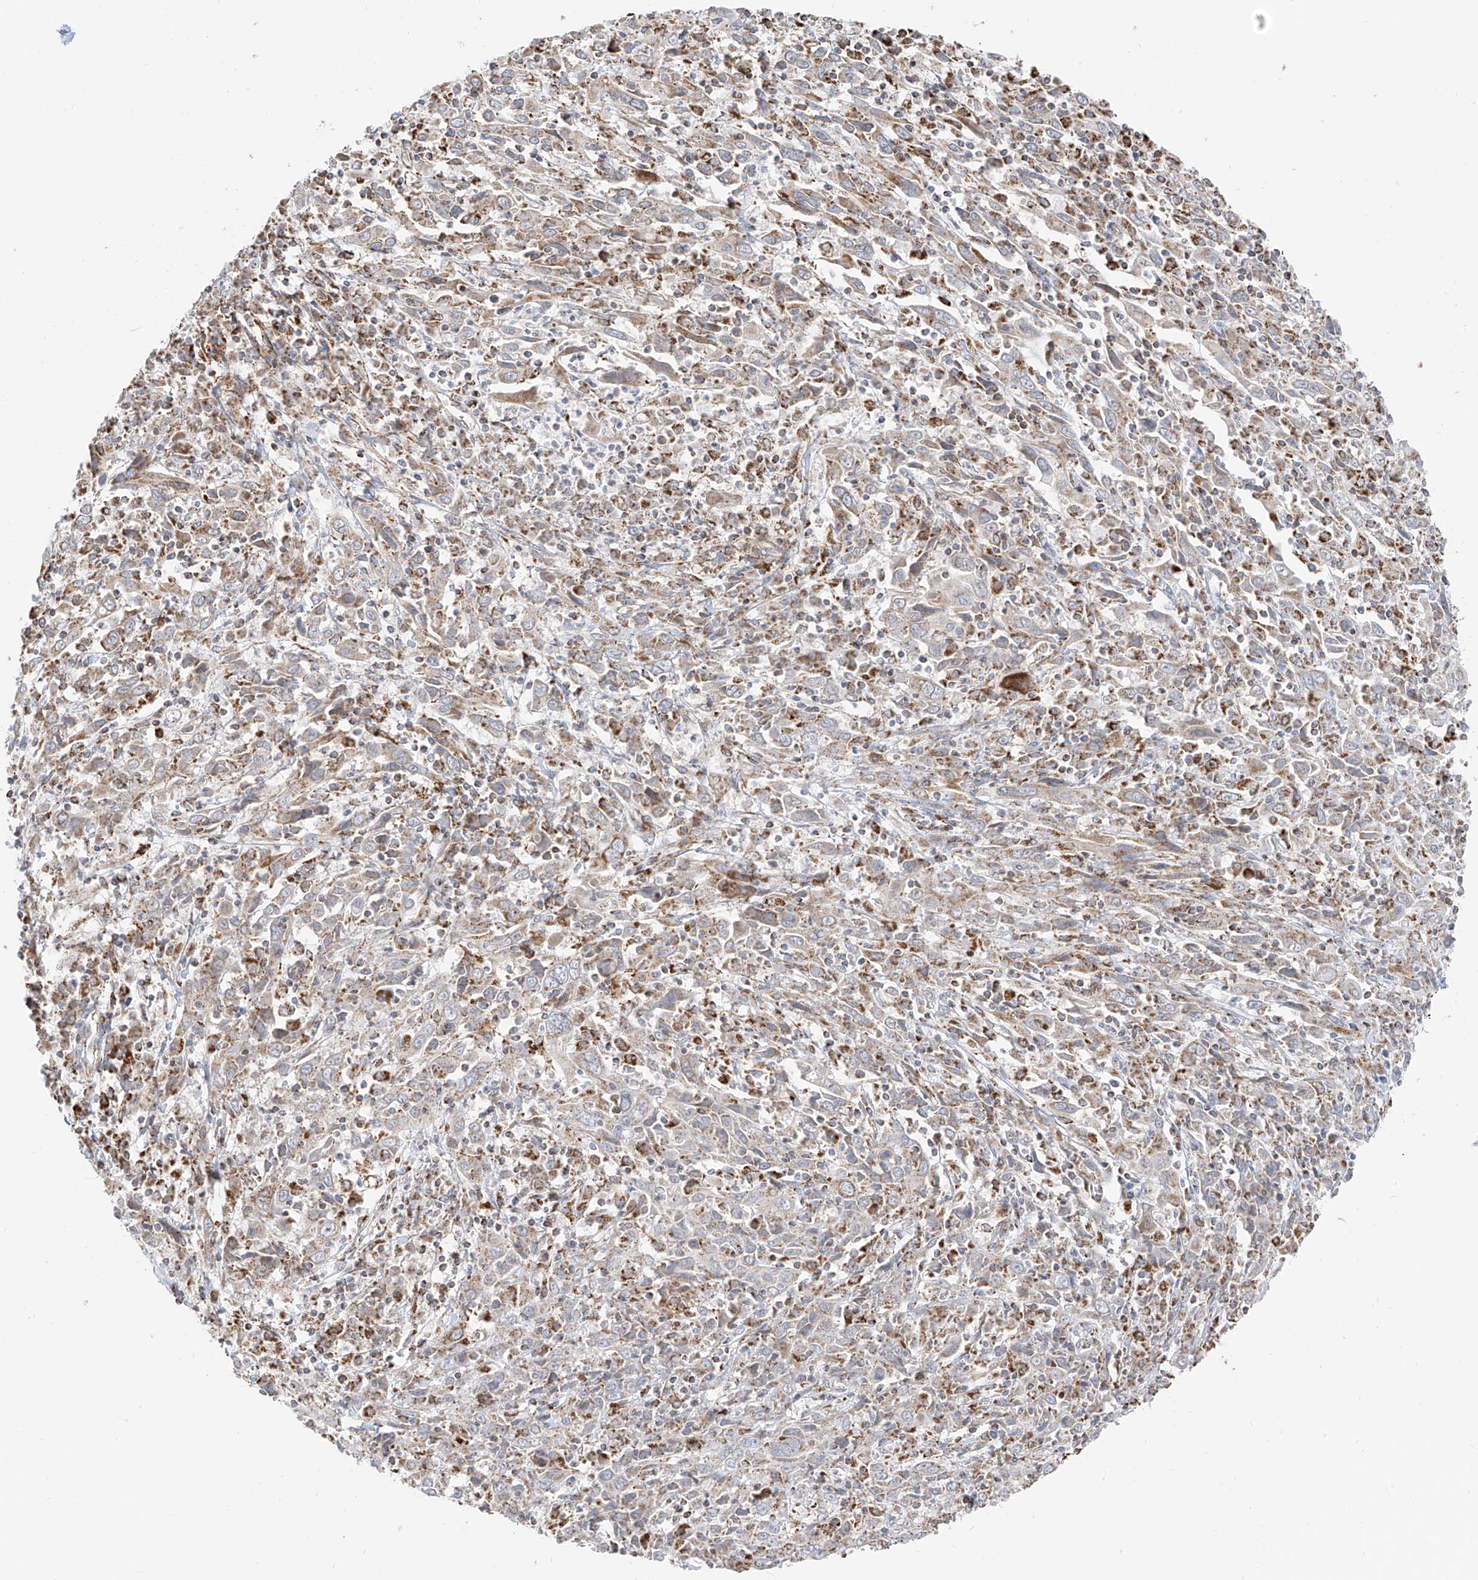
{"staining": {"intensity": "weak", "quantity": "25%-75%", "location": "cytoplasmic/membranous"}, "tissue": "cervical cancer", "cell_type": "Tumor cells", "image_type": "cancer", "snomed": [{"axis": "morphology", "description": "Squamous cell carcinoma, NOS"}, {"axis": "topography", "description": "Cervix"}], "caption": "An image of squamous cell carcinoma (cervical) stained for a protein exhibits weak cytoplasmic/membranous brown staining in tumor cells.", "gene": "ETHE1", "patient": {"sex": "female", "age": 46}}